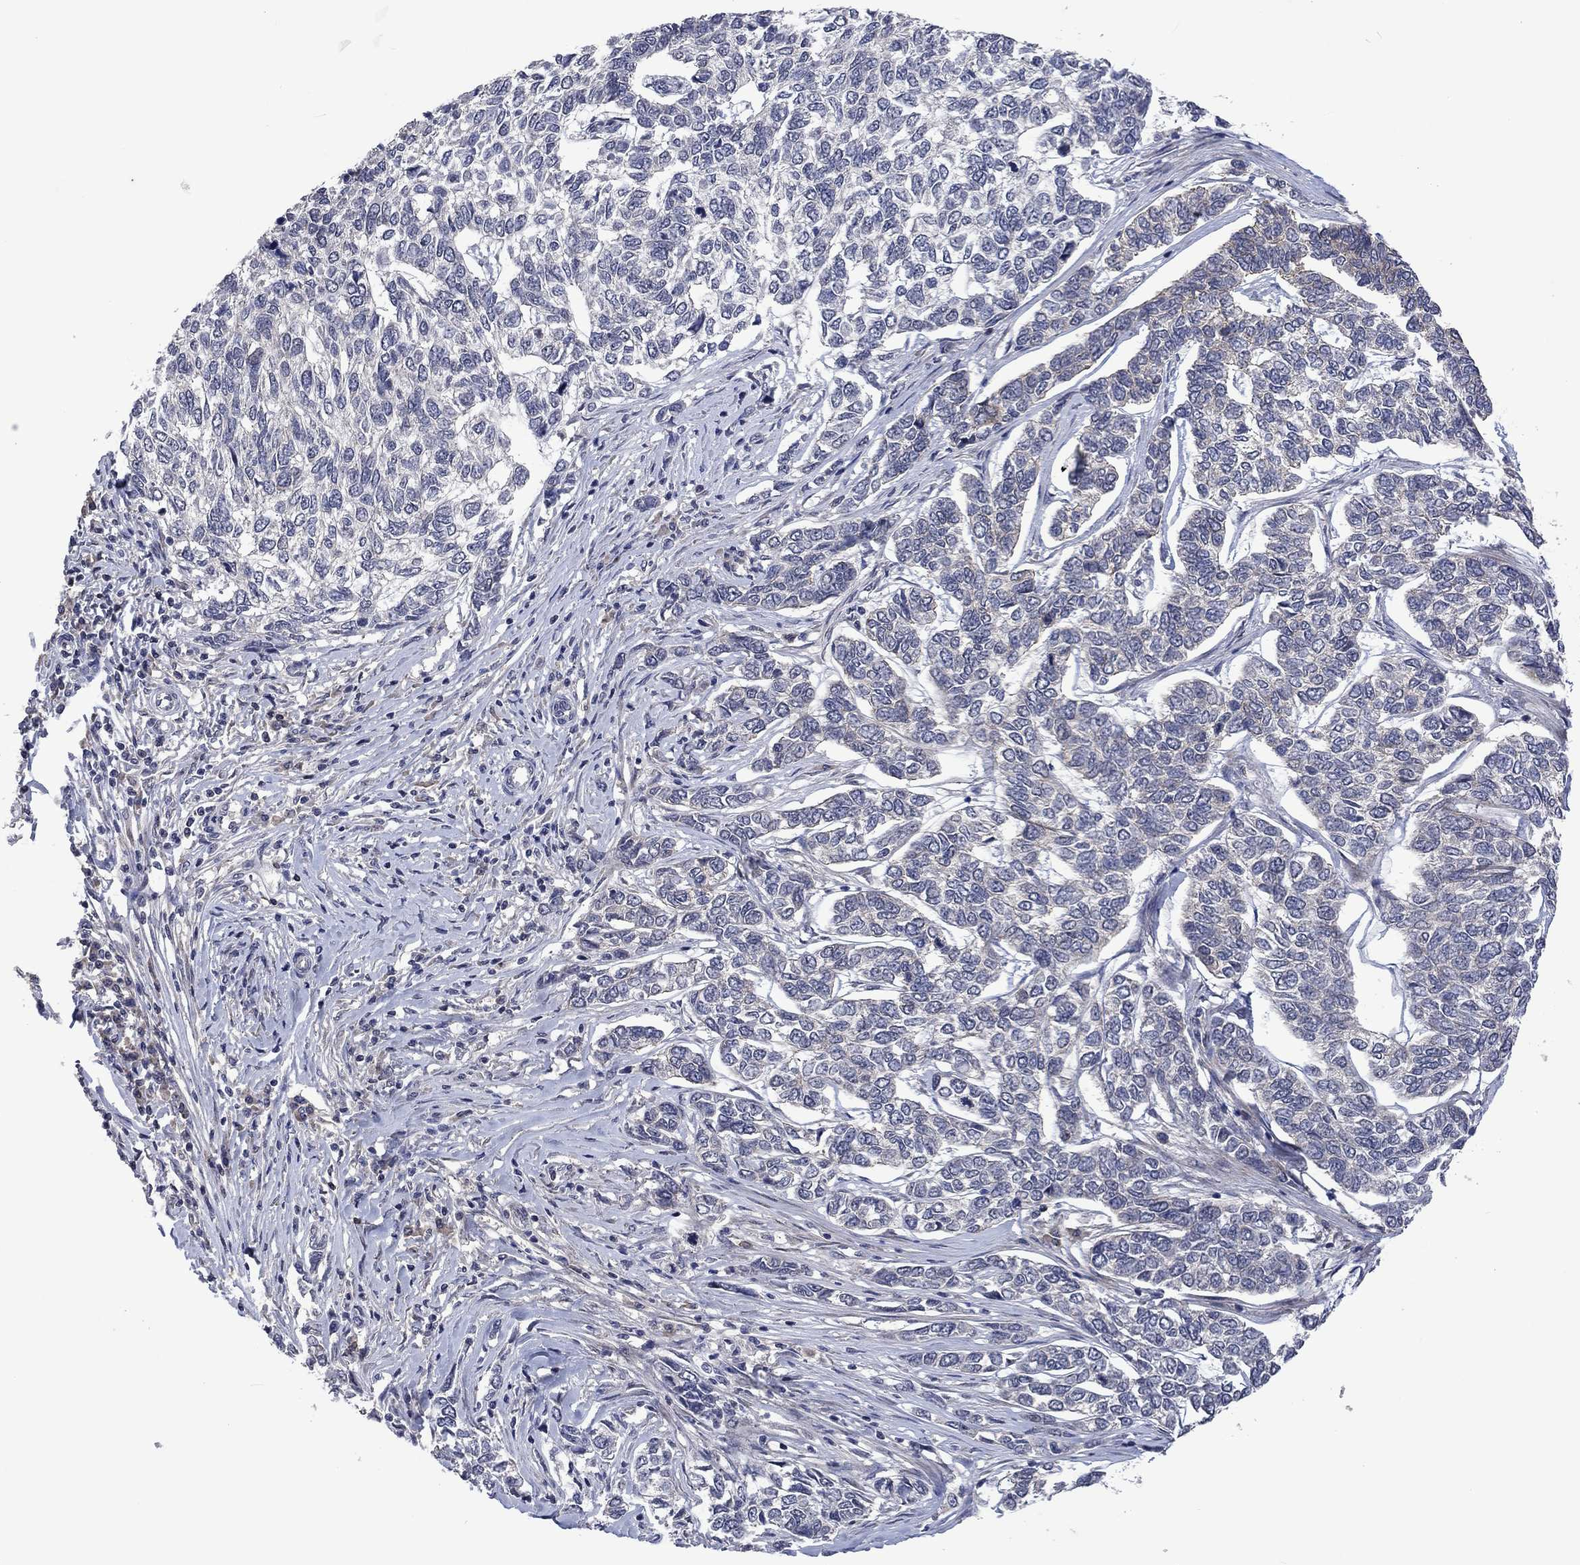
{"staining": {"intensity": "negative", "quantity": "none", "location": "none"}, "tissue": "skin cancer", "cell_type": "Tumor cells", "image_type": "cancer", "snomed": [{"axis": "morphology", "description": "Basal cell carcinoma"}, {"axis": "topography", "description": "Skin"}], "caption": "Basal cell carcinoma (skin) was stained to show a protein in brown. There is no significant expression in tumor cells.", "gene": "PPP1R9A", "patient": {"sex": "female", "age": 65}}